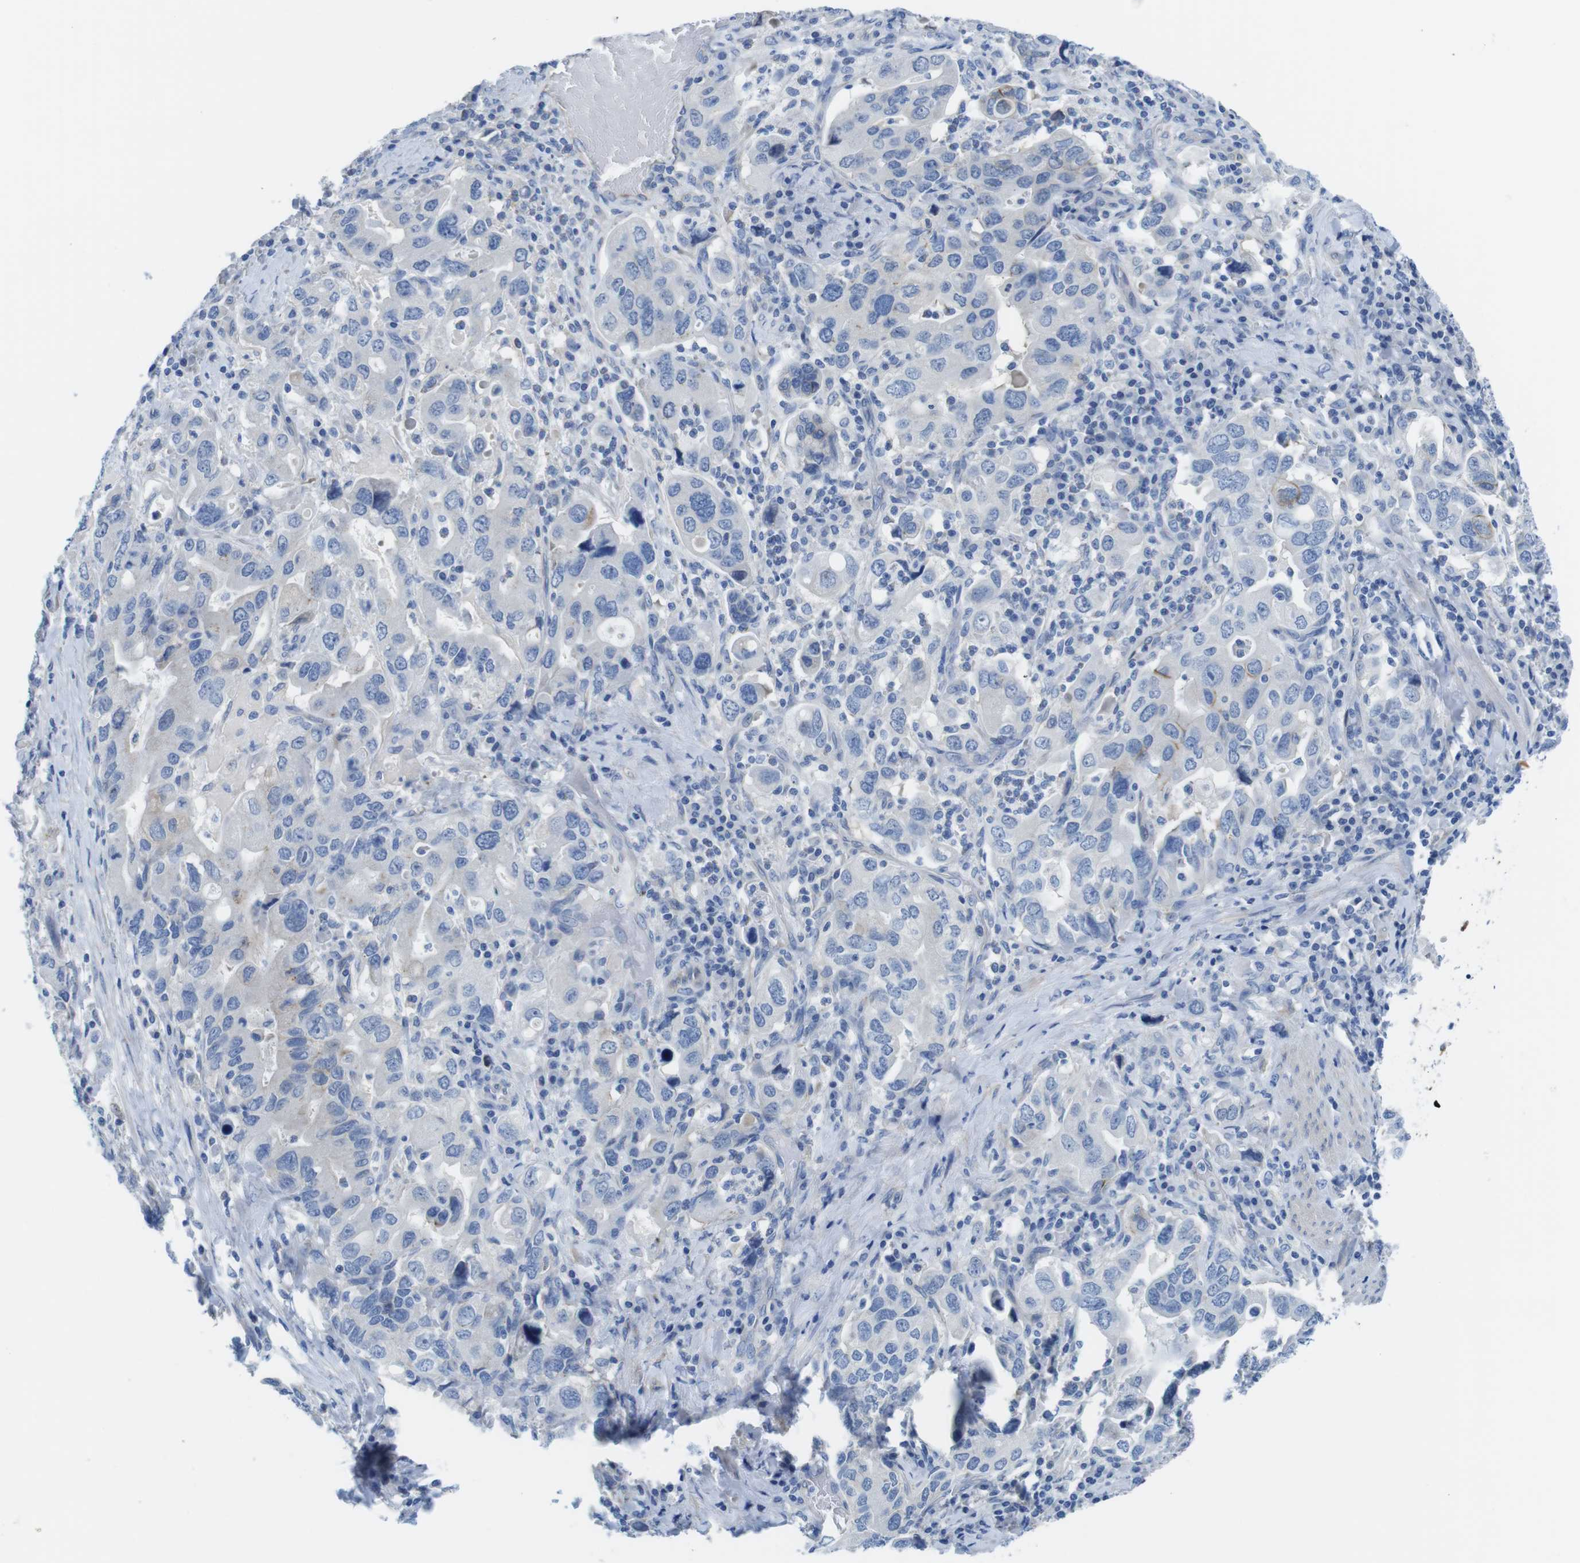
{"staining": {"intensity": "moderate", "quantity": "<25%", "location": "cytoplasmic/membranous"}, "tissue": "stomach cancer", "cell_type": "Tumor cells", "image_type": "cancer", "snomed": [{"axis": "morphology", "description": "Adenocarcinoma, NOS"}, {"axis": "topography", "description": "Stomach, upper"}], "caption": "Protein expression analysis of human adenocarcinoma (stomach) reveals moderate cytoplasmic/membranous expression in approximately <25% of tumor cells. (DAB IHC, brown staining for protein, blue staining for nuclei).", "gene": "CDH8", "patient": {"sex": "male", "age": 62}}